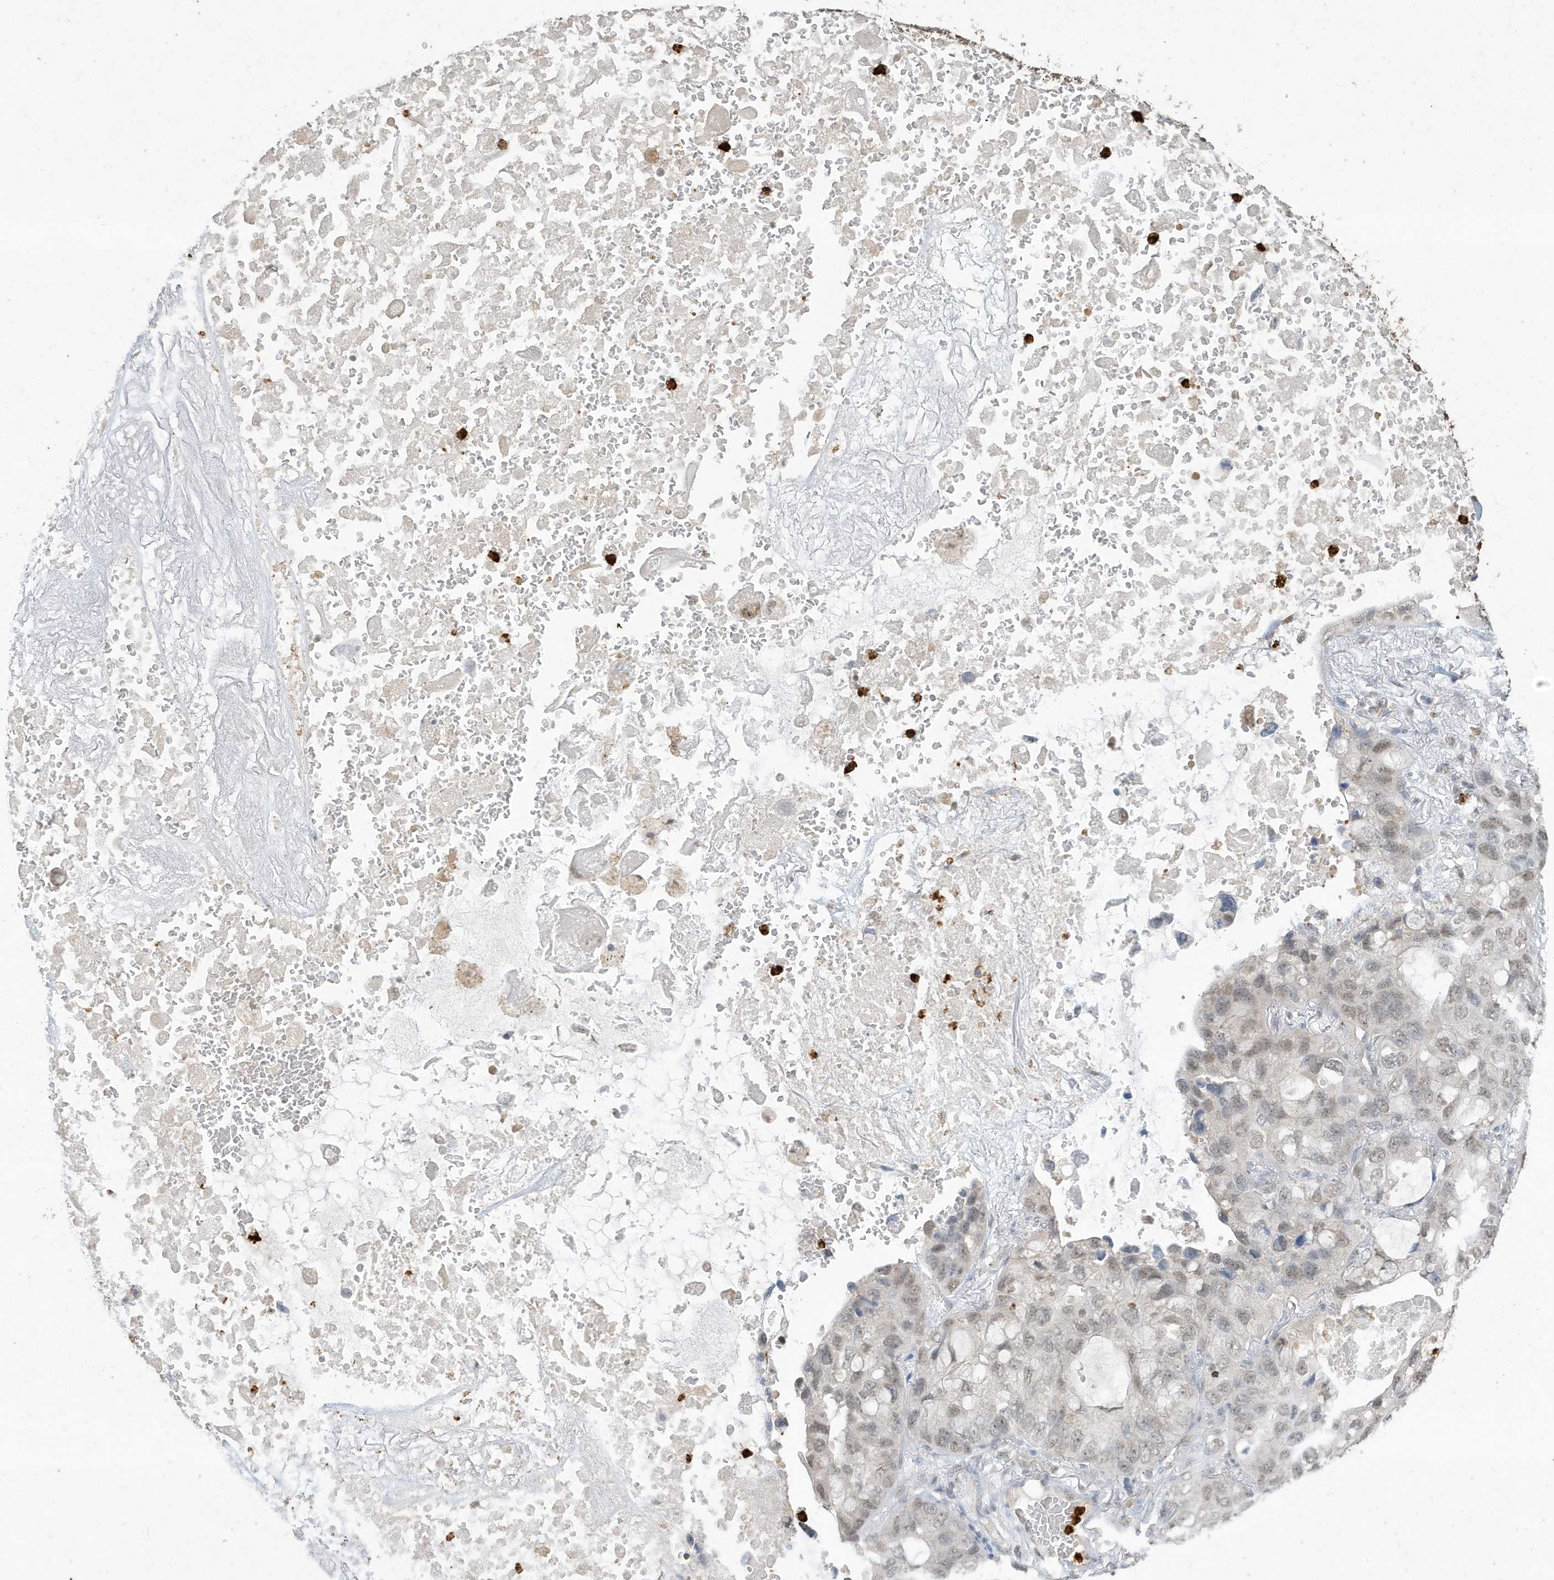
{"staining": {"intensity": "weak", "quantity": "25%-75%", "location": "nuclear"}, "tissue": "lung cancer", "cell_type": "Tumor cells", "image_type": "cancer", "snomed": [{"axis": "morphology", "description": "Squamous cell carcinoma, NOS"}, {"axis": "topography", "description": "Lung"}], "caption": "IHC of human lung cancer reveals low levels of weak nuclear staining in approximately 25%-75% of tumor cells. The staining is performed using DAB (3,3'-diaminobenzidine) brown chromogen to label protein expression. The nuclei are counter-stained blue using hematoxylin.", "gene": "DEFA1", "patient": {"sex": "female", "age": 73}}